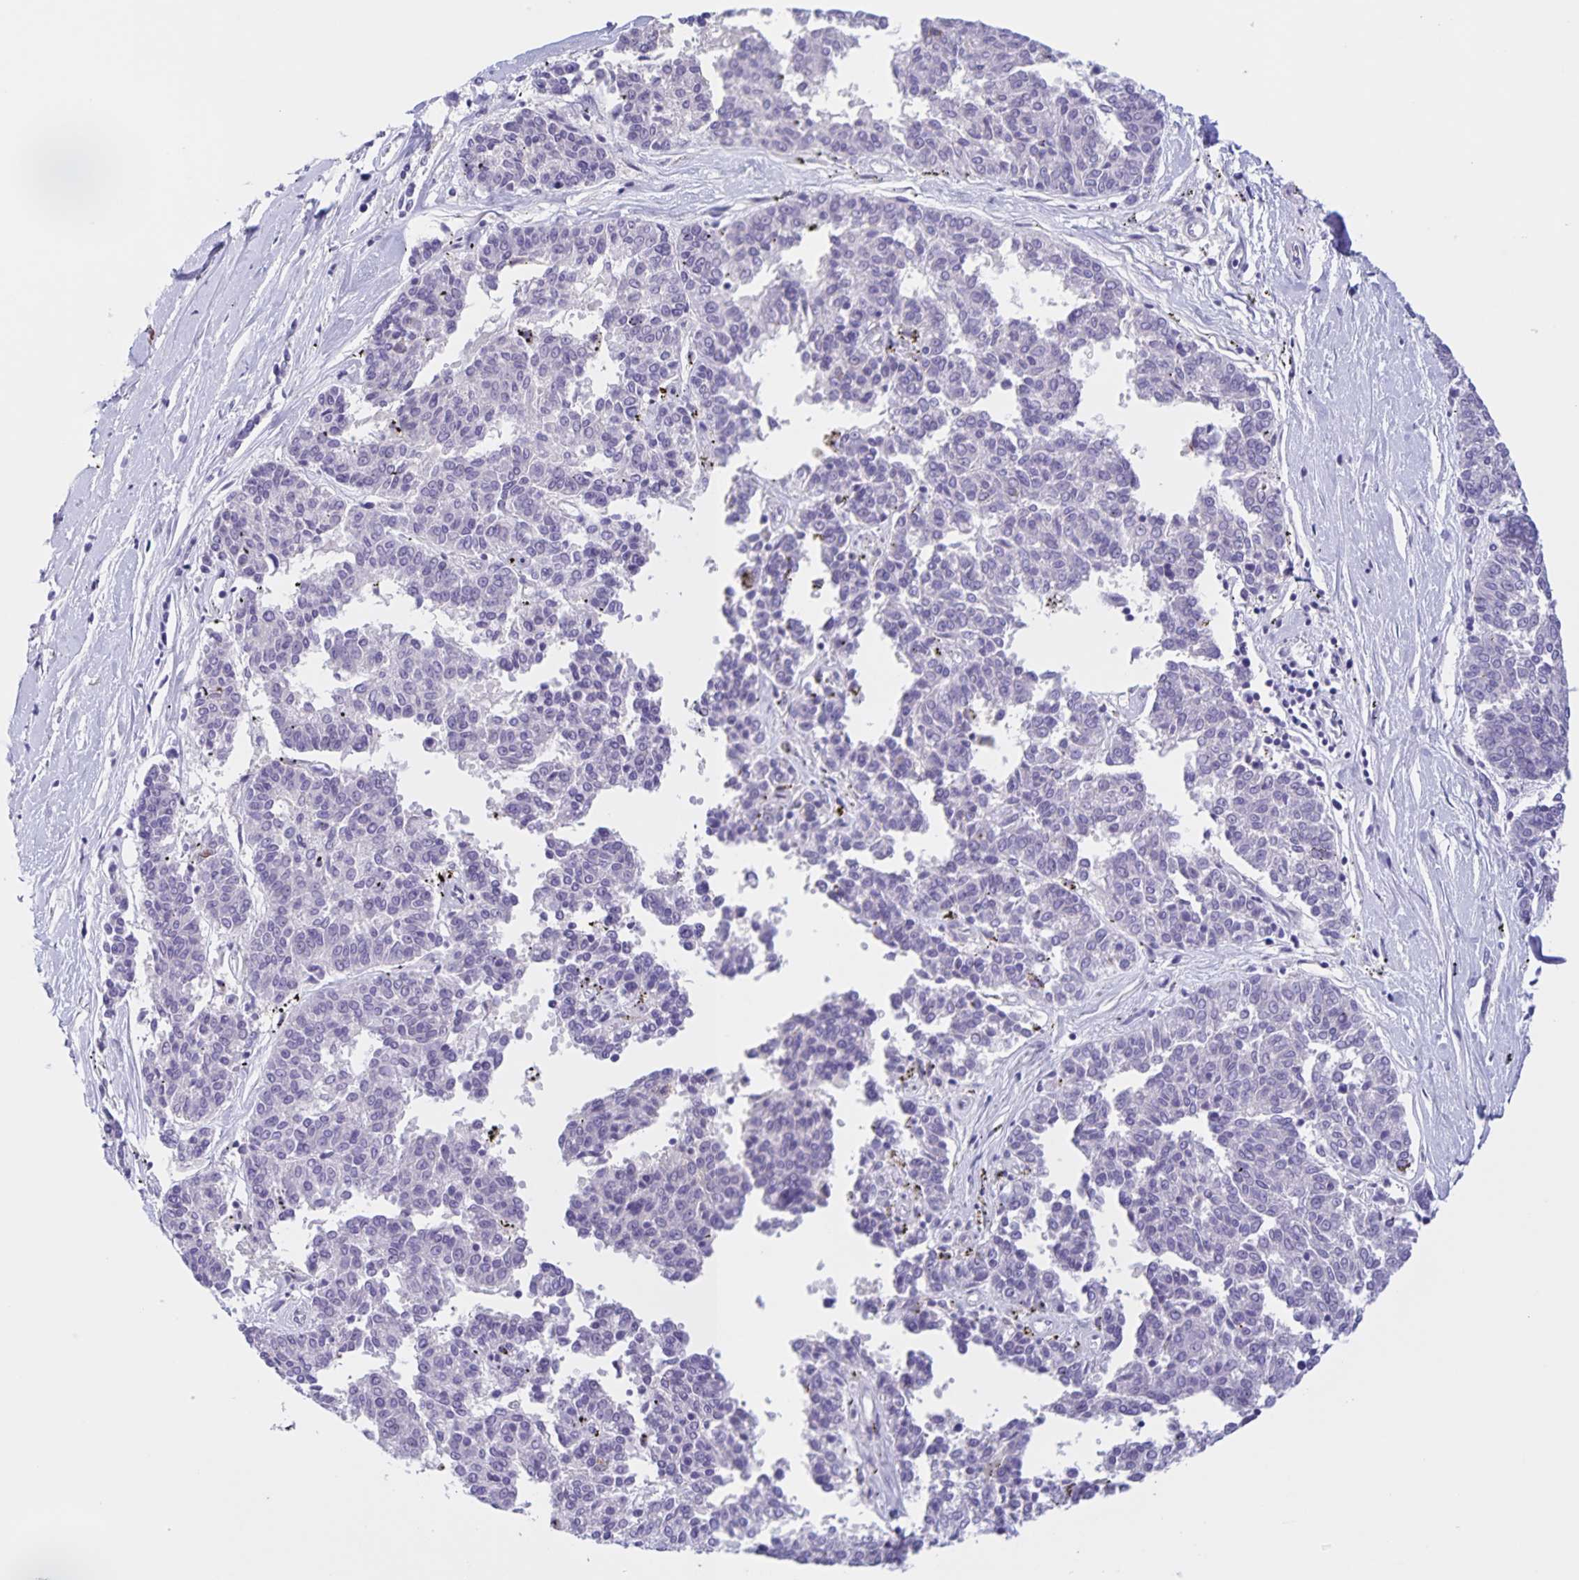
{"staining": {"intensity": "negative", "quantity": "none", "location": "none"}, "tissue": "melanoma", "cell_type": "Tumor cells", "image_type": "cancer", "snomed": [{"axis": "morphology", "description": "Malignant melanoma, NOS"}, {"axis": "topography", "description": "Skin"}], "caption": "Protein analysis of melanoma displays no significant positivity in tumor cells.", "gene": "DMGDH", "patient": {"sex": "female", "age": 72}}